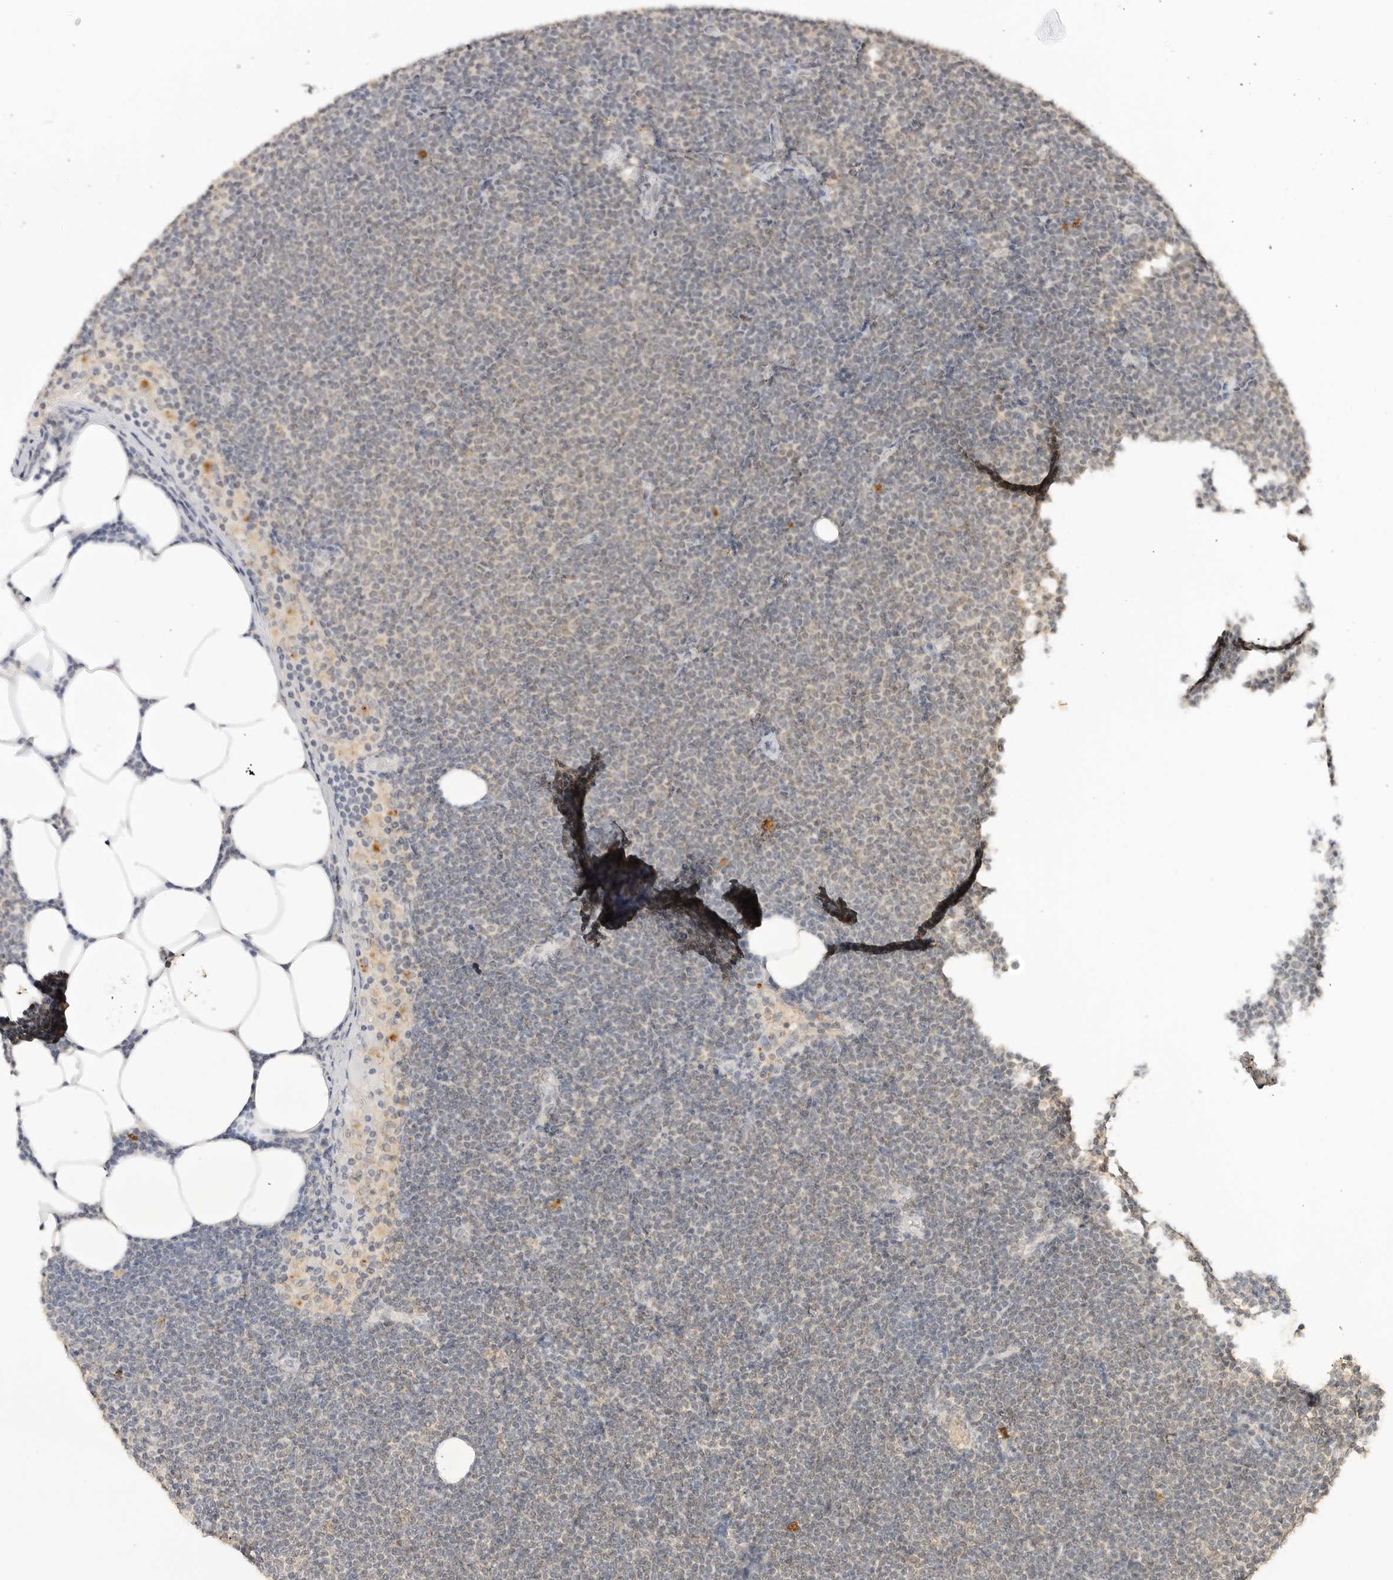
{"staining": {"intensity": "weak", "quantity": "<25%", "location": "nuclear"}, "tissue": "lymphoma", "cell_type": "Tumor cells", "image_type": "cancer", "snomed": [{"axis": "morphology", "description": "Malignant lymphoma, non-Hodgkin's type, Low grade"}, {"axis": "topography", "description": "Lymph node"}], "caption": "IHC photomicrograph of low-grade malignant lymphoma, non-Hodgkin's type stained for a protein (brown), which shows no staining in tumor cells.", "gene": "EPHA1", "patient": {"sex": "female", "age": 53}}